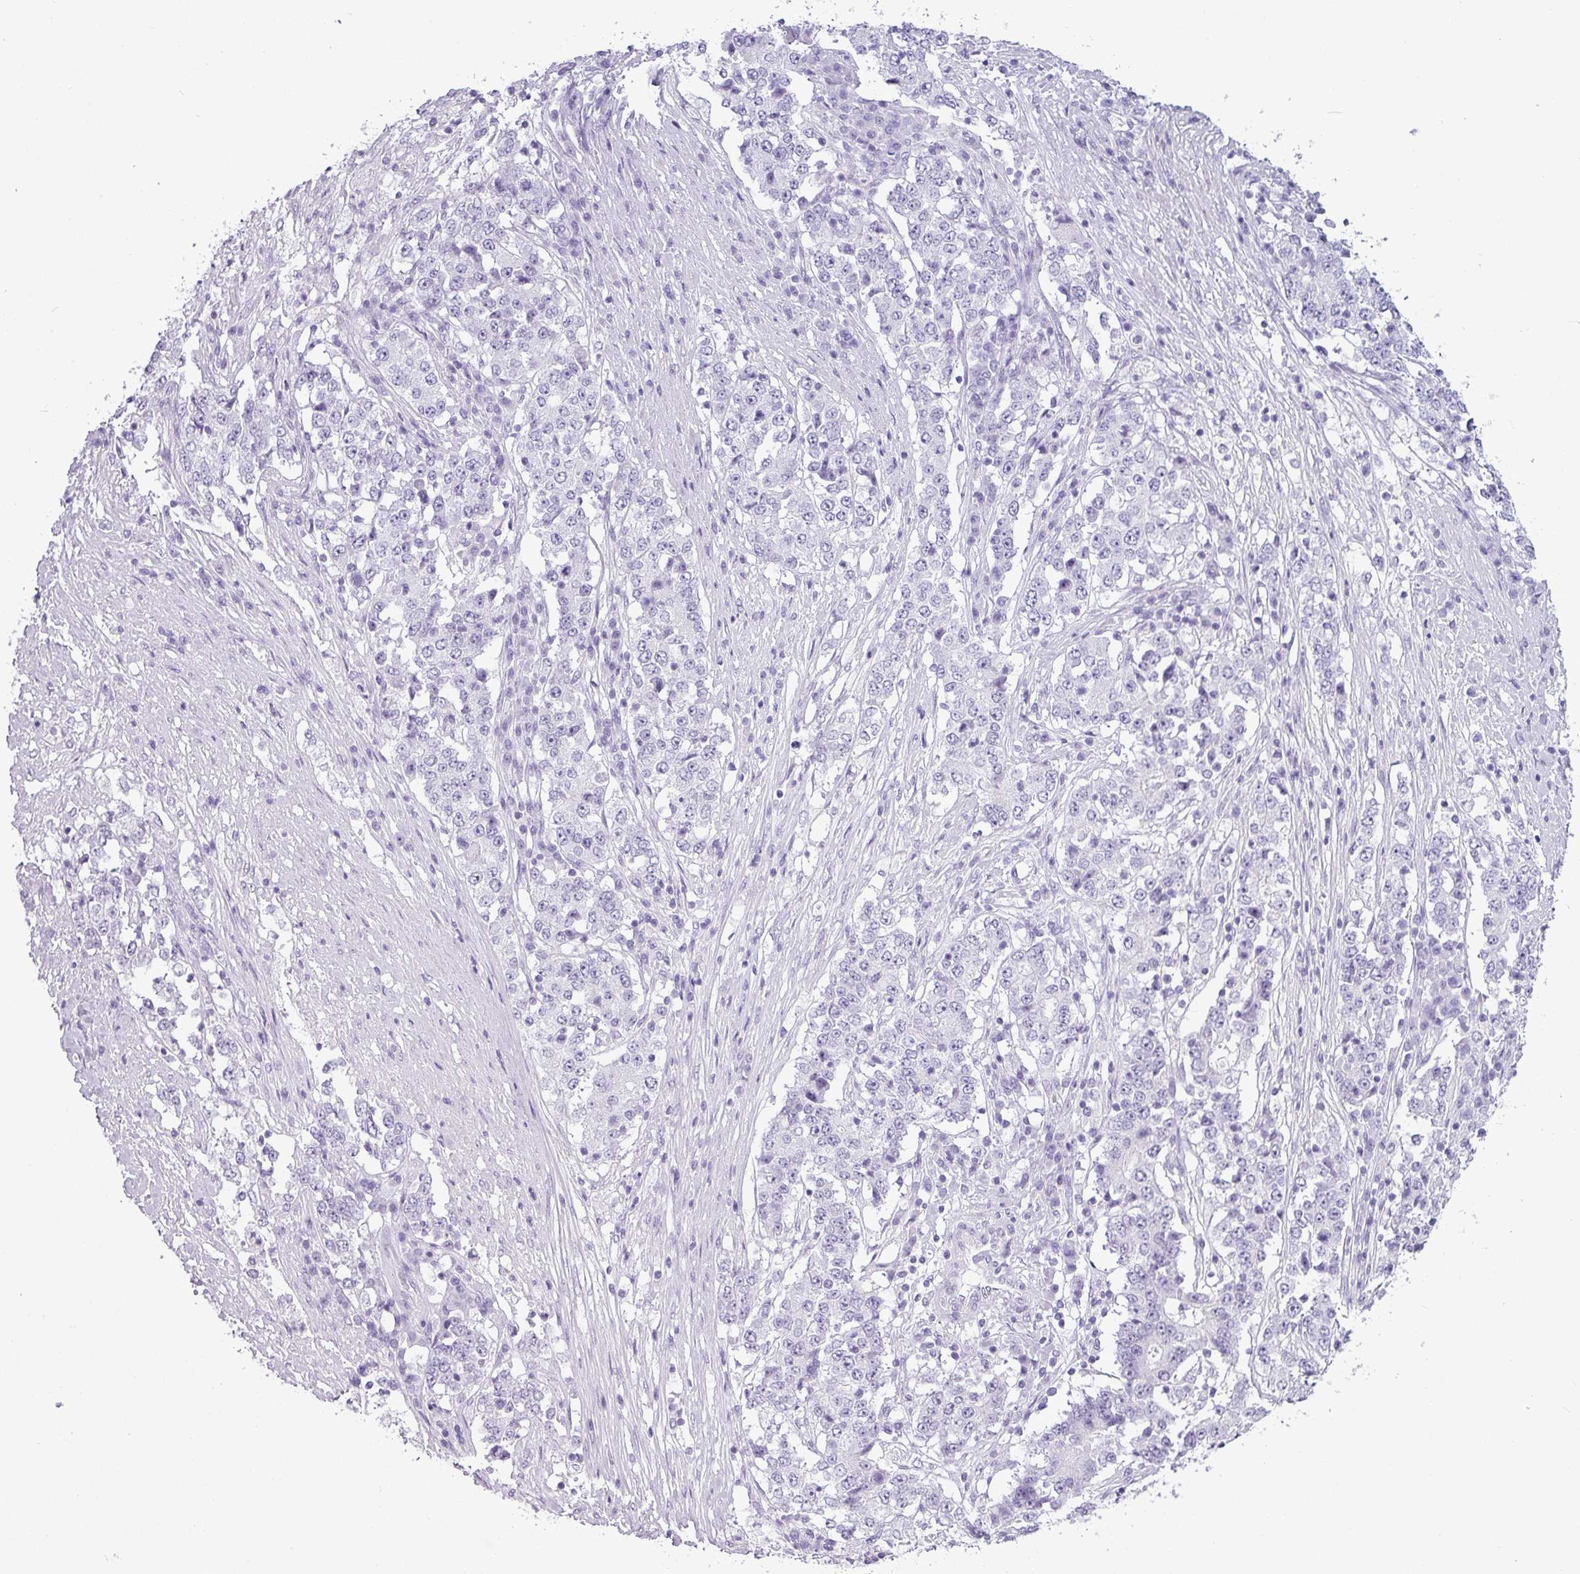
{"staining": {"intensity": "negative", "quantity": "none", "location": "none"}, "tissue": "stomach cancer", "cell_type": "Tumor cells", "image_type": "cancer", "snomed": [{"axis": "morphology", "description": "Adenocarcinoma, NOS"}, {"axis": "topography", "description": "Stomach"}], "caption": "This is an immunohistochemistry micrograph of adenocarcinoma (stomach). There is no expression in tumor cells.", "gene": "AMY2A", "patient": {"sex": "male", "age": 59}}